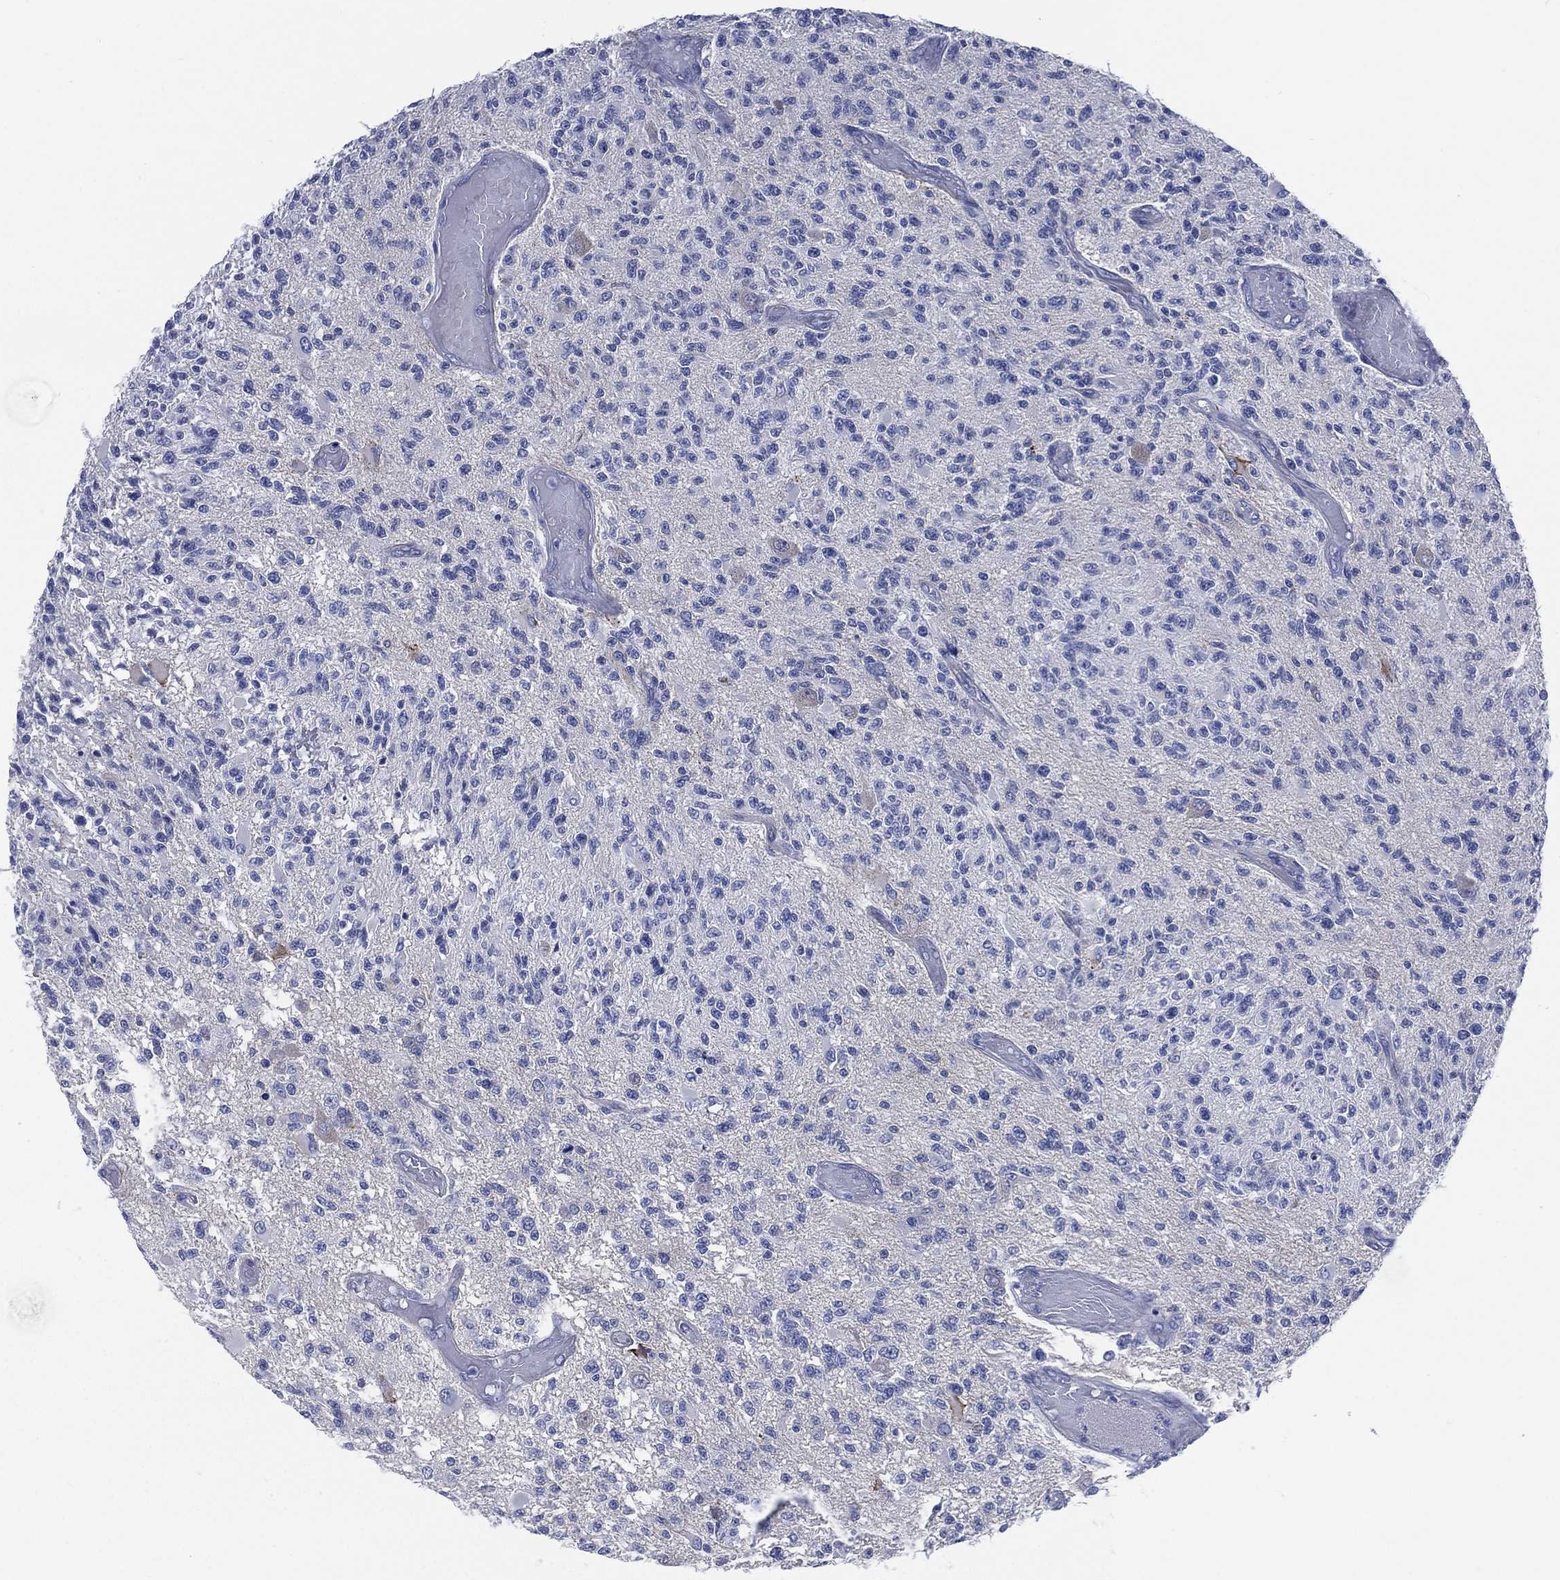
{"staining": {"intensity": "negative", "quantity": "none", "location": "none"}, "tissue": "glioma", "cell_type": "Tumor cells", "image_type": "cancer", "snomed": [{"axis": "morphology", "description": "Glioma, malignant, High grade"}, {"axis": "topography", "description": "Brain"}], "caption": "Tumor cells are negative for brown protein staining in glioma.", "gene": "C5orf46", "patient": {"sex": "female", "age": 63}}